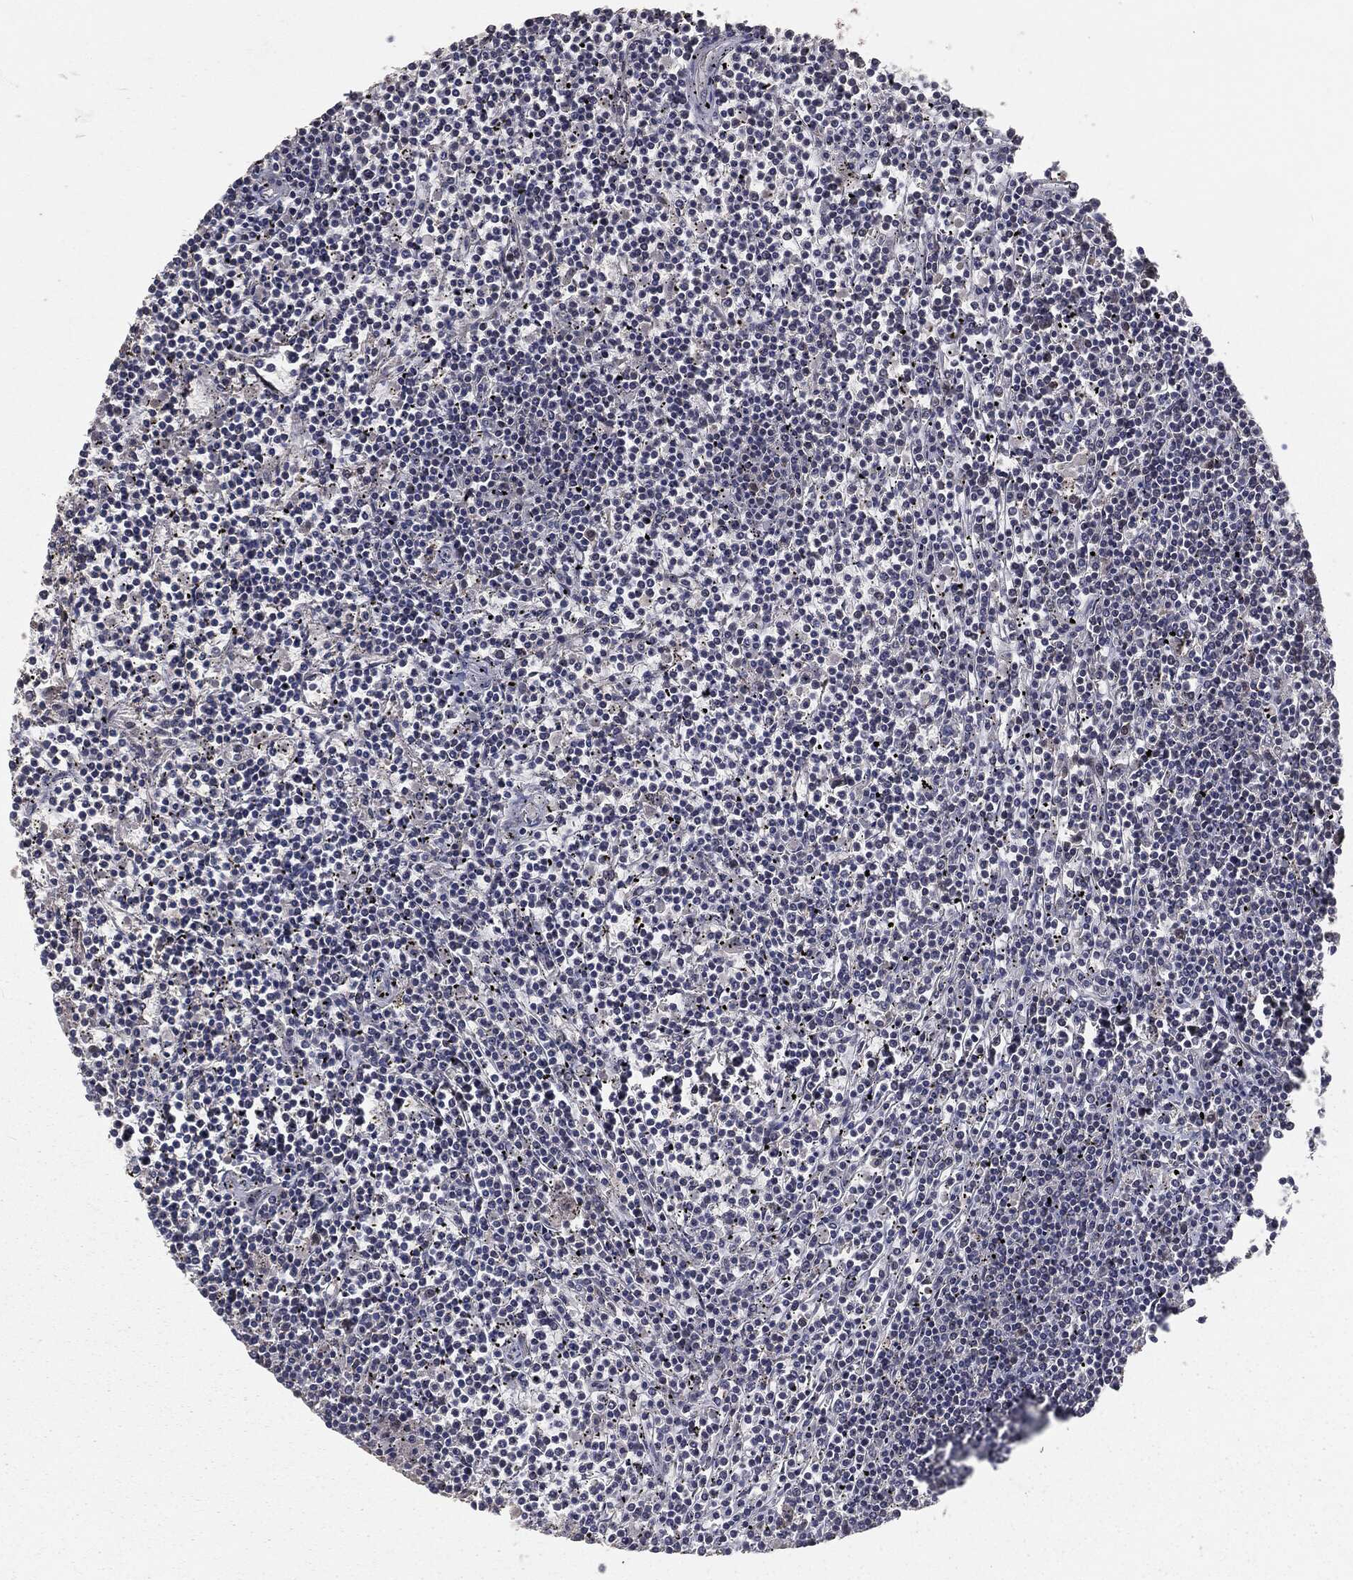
{"staining": {"intensity": "negative", "quantity": "none", "location": "none"}, "tissue": "lymphoma", "cell_type": "Tumor cells", "image_type": "cancer", "snomed": [{"axis": "morphology", "description": "Malignant lymphoma, non-Hodgkin's type, Low grade"}, {"axis": "topography", "description": "Spleen"}], "caption": "There is no significant staining in tumor cells of lymphoma.", "gene": "FBXO7", "patient": {"sex": "female", "age": 19}}